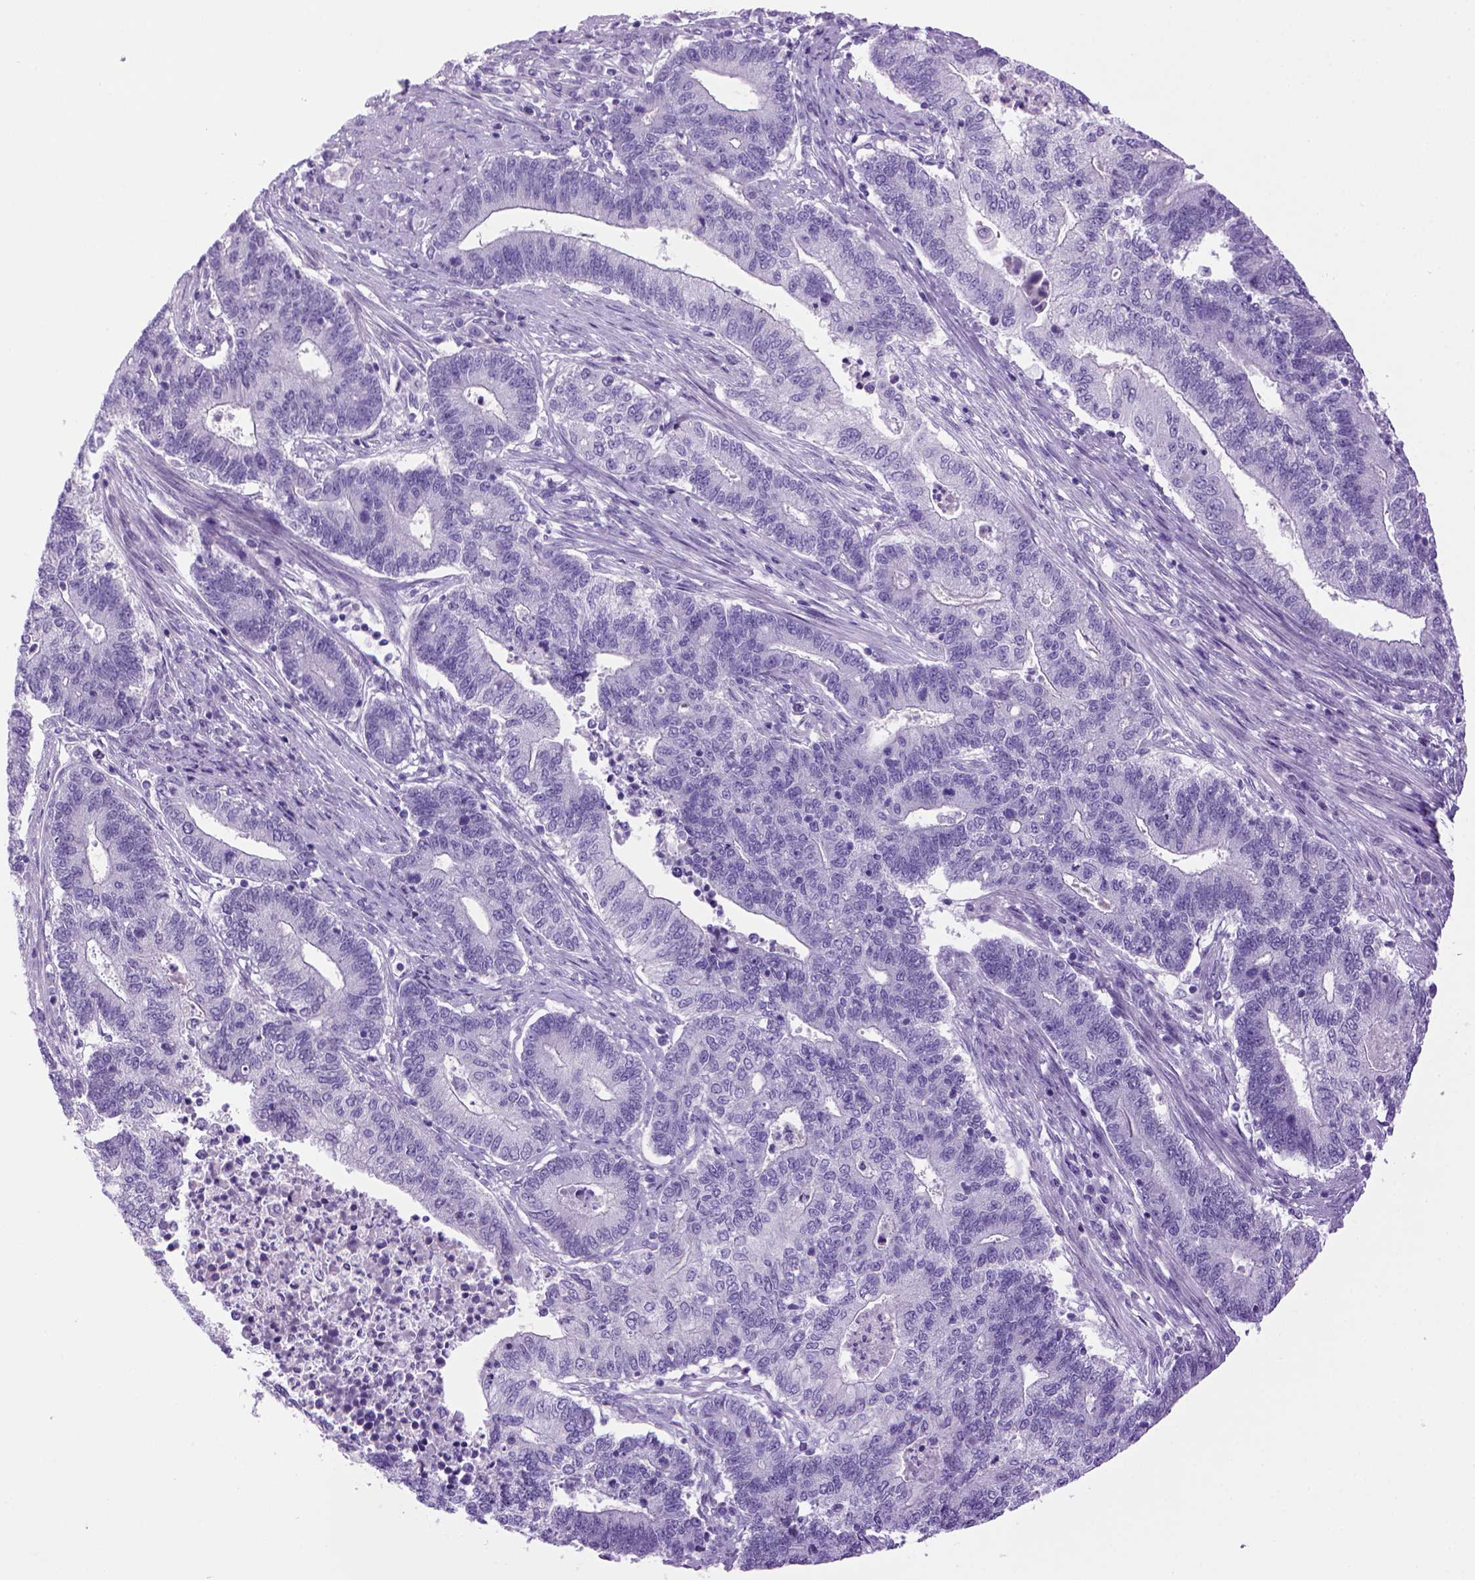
{"staining": {"intensity": "negative", "quantity": "none", "location": "none"}, "tissue": "endometrial cancer", "cell_type": "Tumor cells", "image_type": "cancer", "snomed": [{"axis": "morphology", "description": "Adenocarcinoma, NOS"}, {"axis": "topography", "description": "Uterus"}, {"axis": "topography", "description": "Endometrium"}], "caption": "This histopathology image is of endometrial cancer (adenocarcinoma) stained with immunohistochemistry to label a protein in brown with the nuclei are counter-stained blue. There is no positivity in tumor cells.", "gene": "SGCG", "patient": {"sex": "female", "age": 54}}